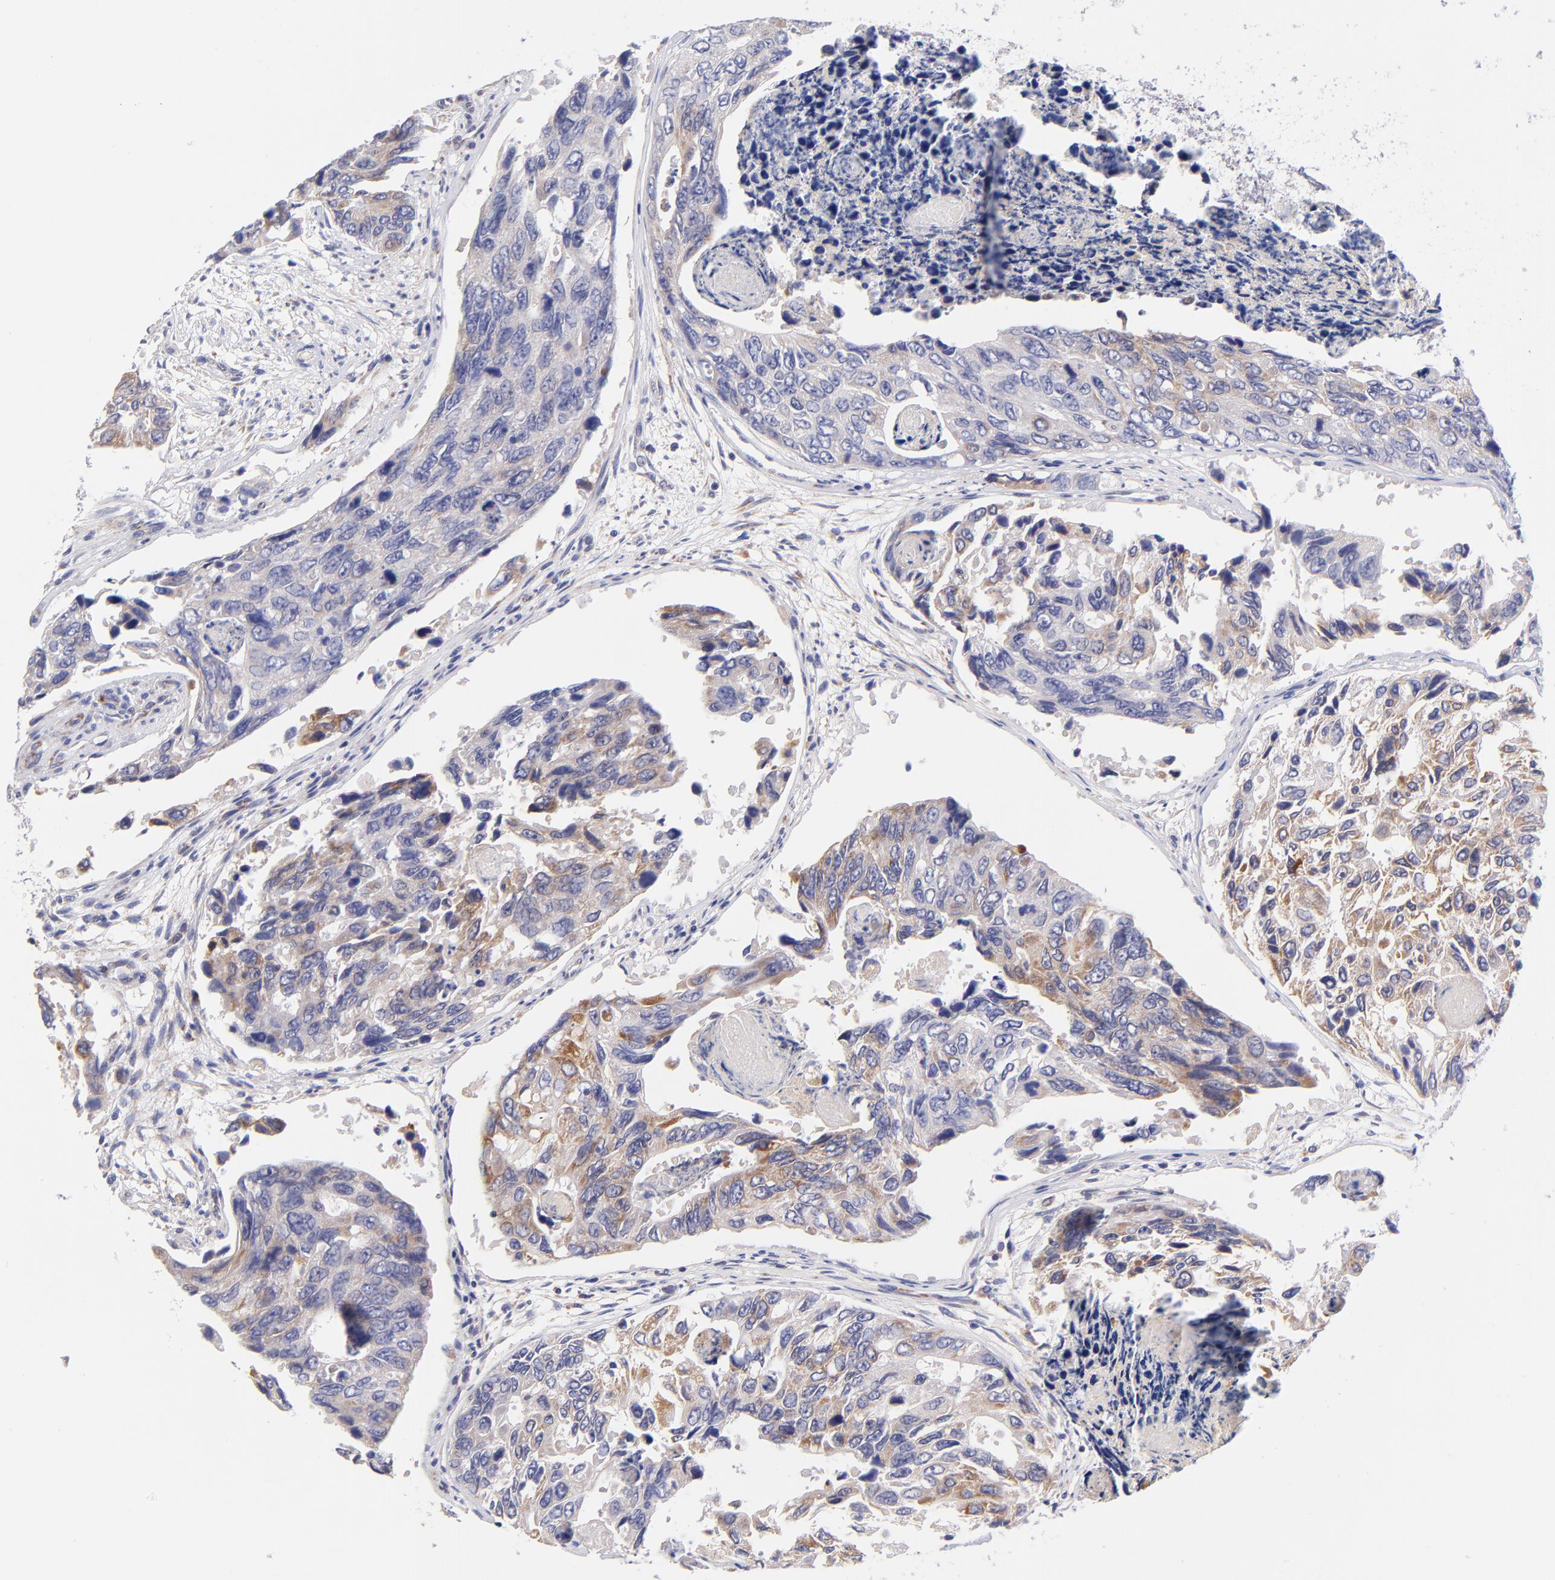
{"staining": {"intensity": "moderate", "quantity": "25%-75%", "location": "cytoplasmic/membranous"}, "tissue": "colorectal cancer", "cell_type": "Tumor cells", "image_type": "cancer", "snomed": [{"axis": "morphology", "description": "Adenocarcinoma, NOS"}, {"axis": "topography", "description": "Colon"}], "caption": "Immunohistochemistry (IHC) (DAB (3,3'-diaminobenzidine)) staining of colorectal cancer exhibits moderate cytoplasmic/membranous protein staining in approximately 25%-75% of tumor cells.", "gene": "NDUFB7", "patient": {"sex": "female", "age": 86}}